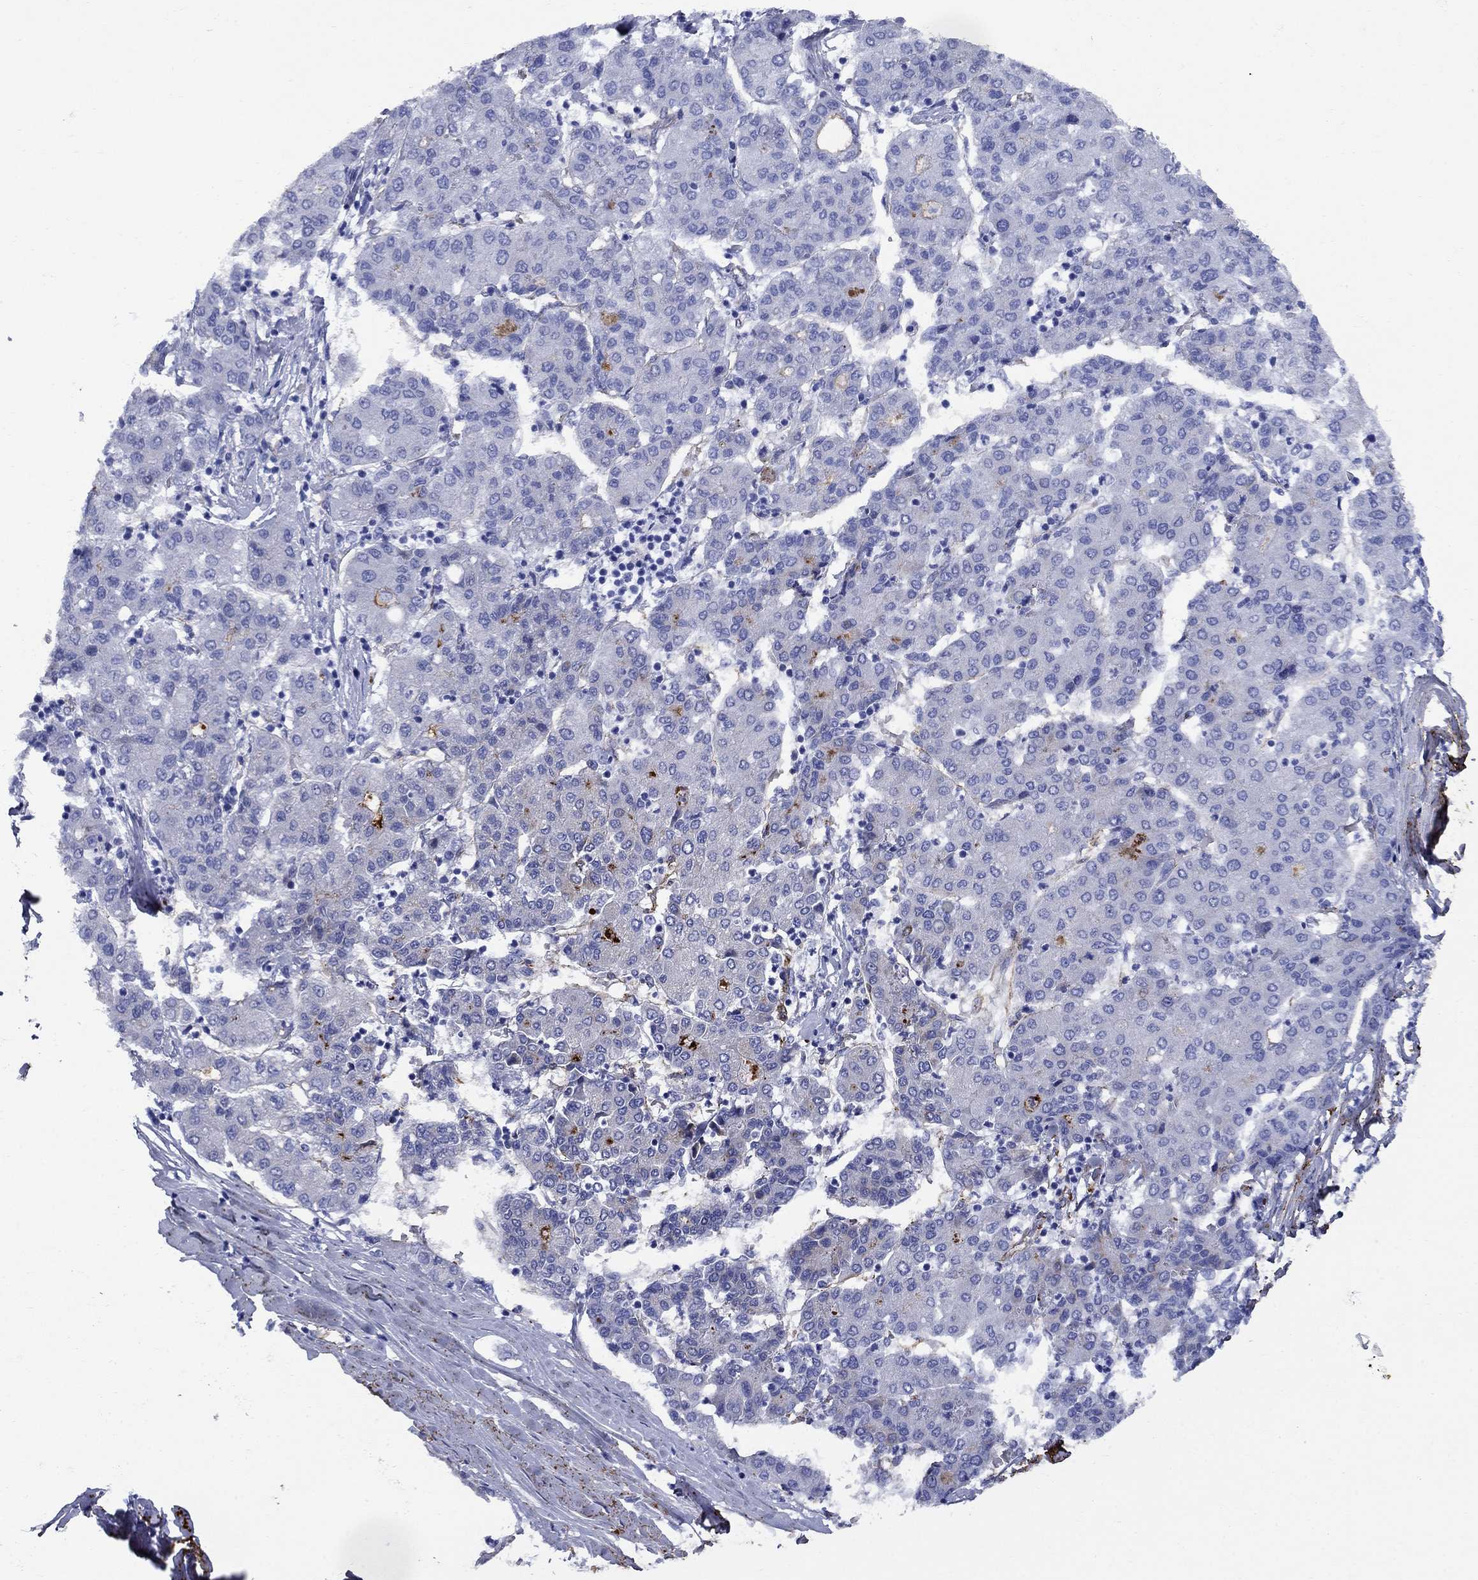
{"staining": {"intensity": "negative", "quantity": "none", "location": "none"}, "tissue": "liver cancer", "cell_type": "Tumor cells", "image_type": "cancer", "snomed": [{"axis": "morphology", "description": "Carcinoma, Hepatocellular, NOS"}, {"axis": "topography", "description": "Liver"}], "caption": "The immunohistochemistry (IHC) photomicrograph has no significant expression in tumor cells of hepatocellular carcinoma (liver) tissue. (Stains: DAB (3,3'-diaminobenzidine) immunohistochemistry with hematoxylin counter stain, Microscopy: brightfield microscopy at high magnification).", "gene": "VTN", "patient": {"sex": "male", "age": 65}}